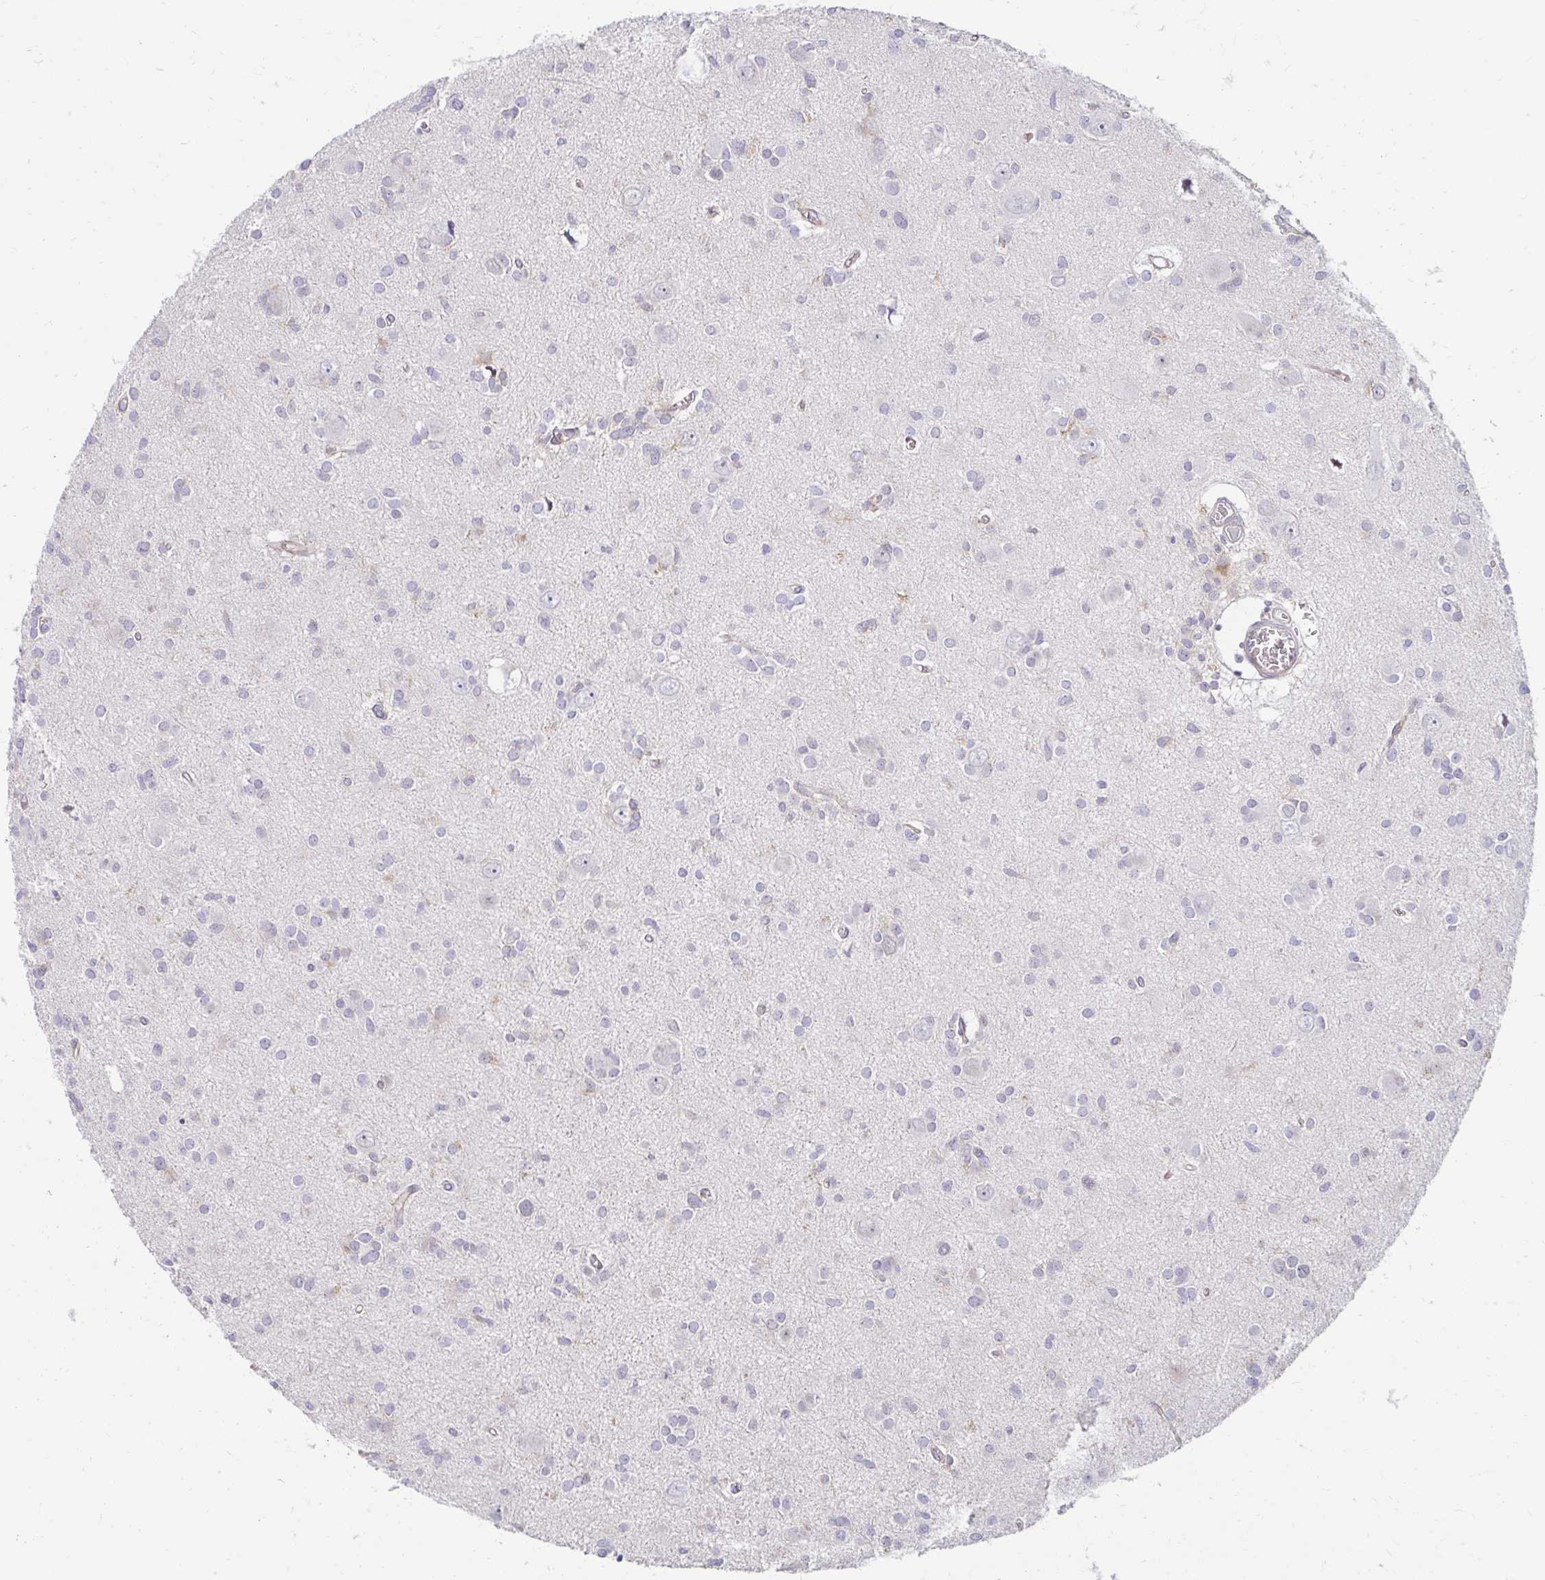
{"staining": {"intensity": "negative", "quantity": "none", "location": "none"}, "tissue": "glioma", "cell_type": "Tumor cells", "image_type": "cancer", "snomed": [{"axis": "morphology", "description": "Glioma, malignant, High grade"}, {"axis": "topography", "description": "Brain"}], "caption": "Immunohistochemistry of human glioma shows no expression in tumor cells.", "gene": "ANKRD62", "patient": {"sex": "male", "age": 23}}